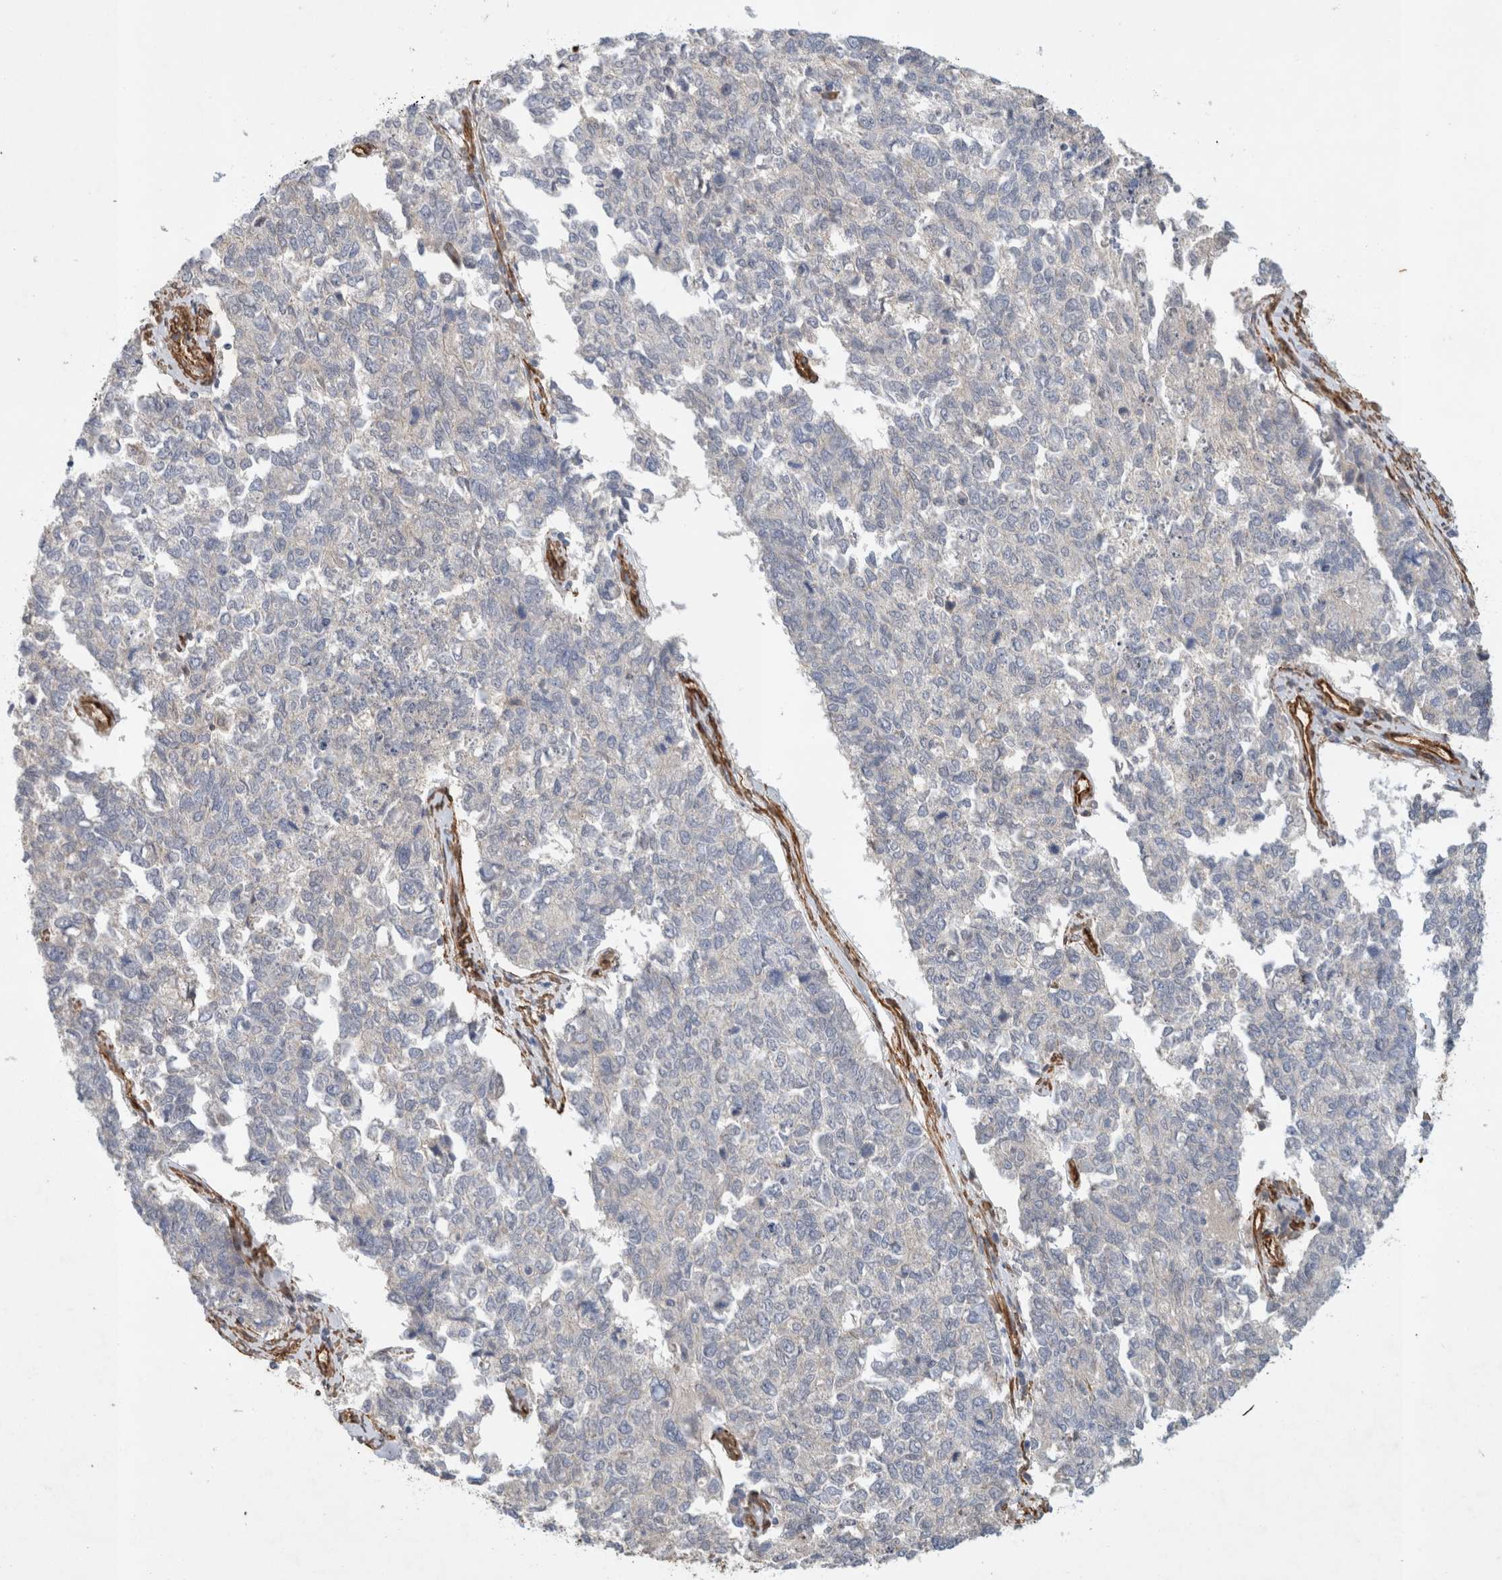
{"staining": {"intensity": "negative", "quantity": "none", "location": "none"}, "tissue": "cervical cancer", "cell_type": "Tumor cells", "image_type": "cancer", "snomed": [{"axis": "morphology", "description": "Squamous cell carcinoma, NOS"}, {"axis": "topography", "description": "Cervix"}], "caption": "DAB immunohistochemical staining of human cervical squamous cell carcinoma reveals no significant staining in tumor cells.", "gene": "JMJD4", "patient": {"sex": "female", "age": 63}}